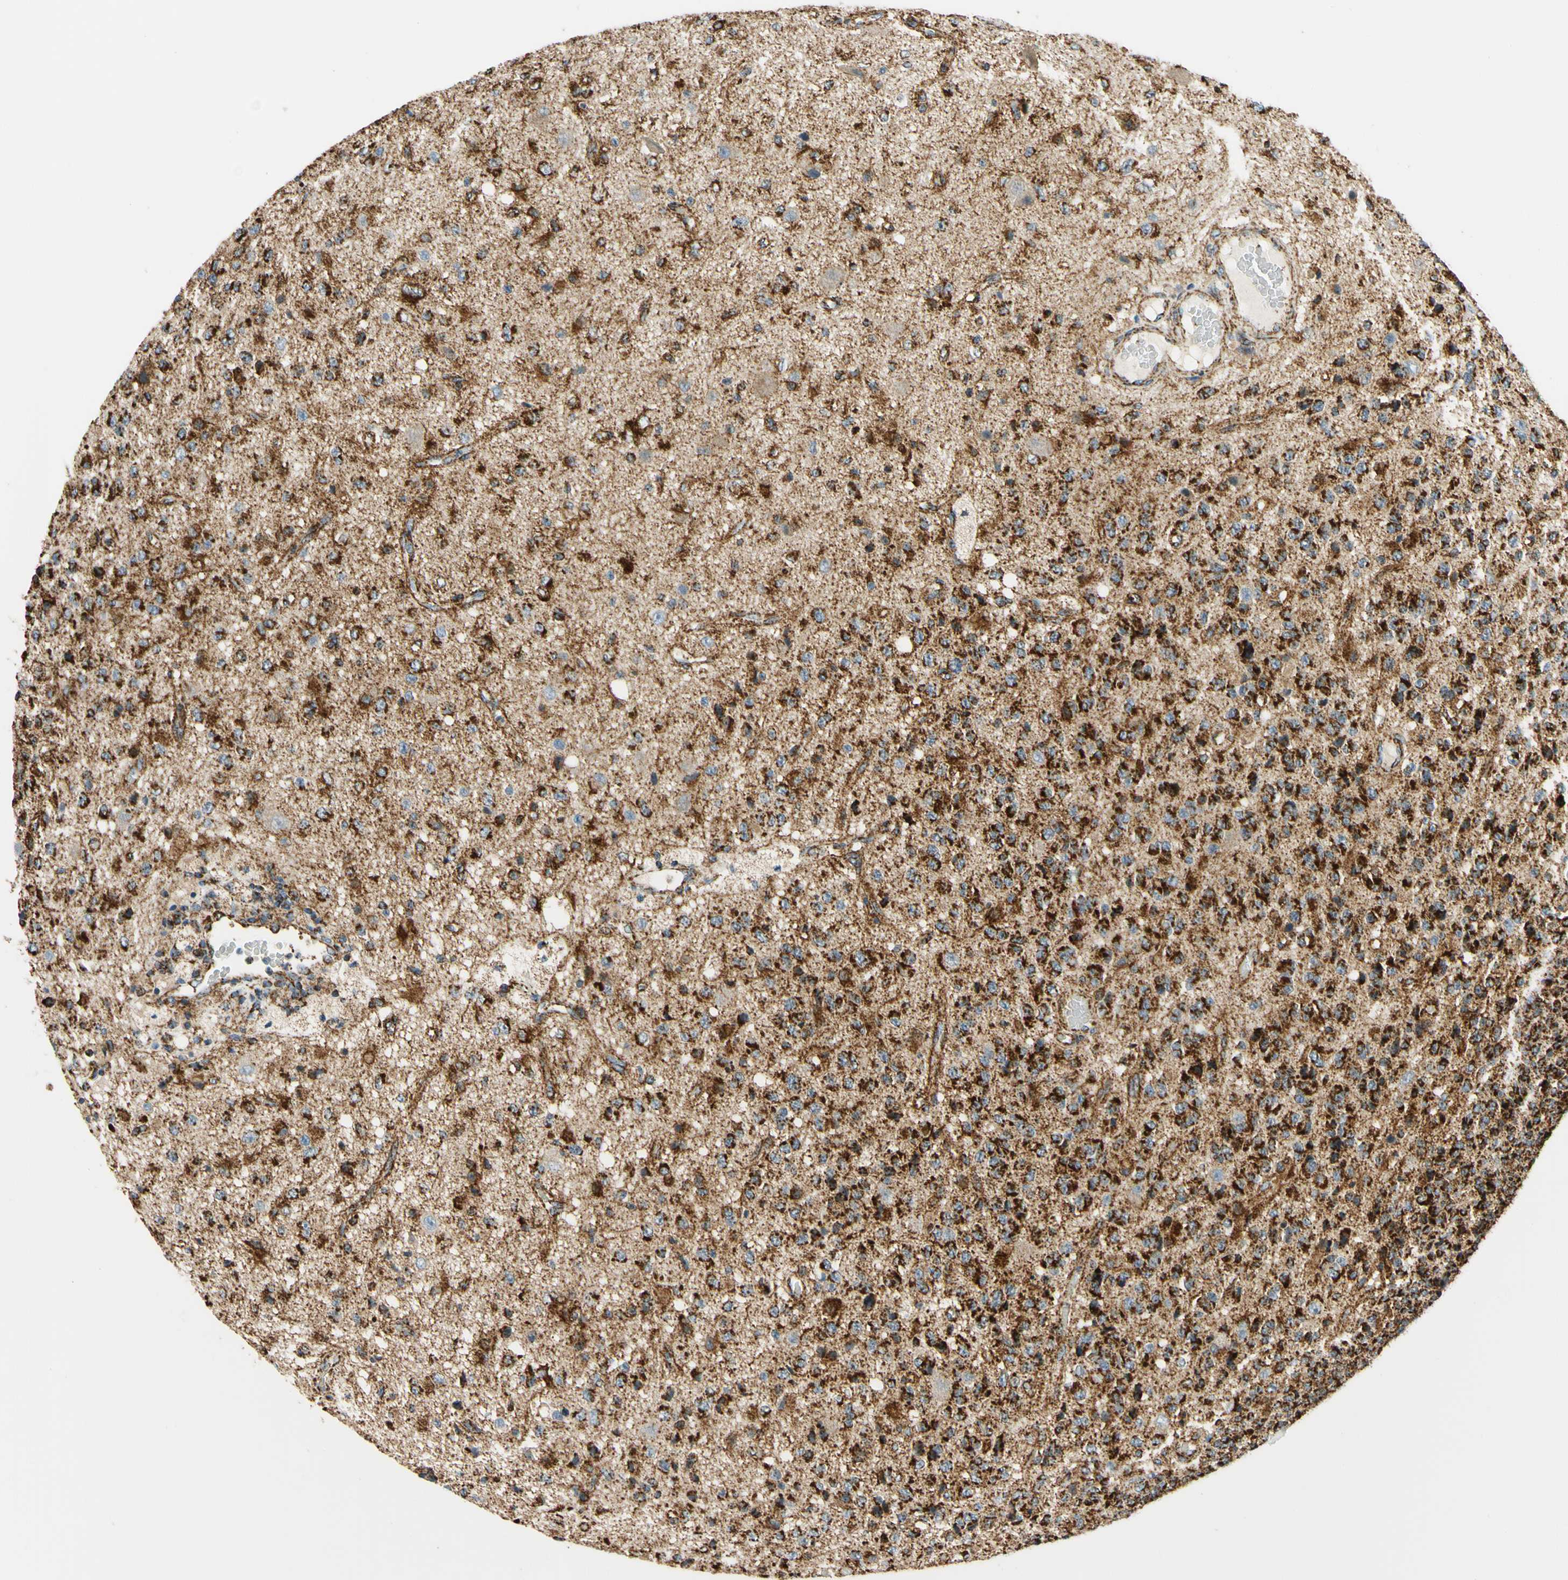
{"staining": {"intensity": "strong", "quantity": ">75%", "location": "cytoplasmic/membranous"}, "tissue": "glioma", "cell_type": "Tumor cells", "image_type": "cancer", "snomed": [{"axis": "morphology", "description": "Glioma, malignant, High grade"}, {"axis": "topography", "description": "pancreas cauda"}], "caption": "Approximately >75% of tumor cells in glioma reveal strong cytoplasmic/membranous protein expression as visualized by brown immunohistochemical staining.", "gene": "MAVS", "patient": {"sex": "male", "age": 60}}